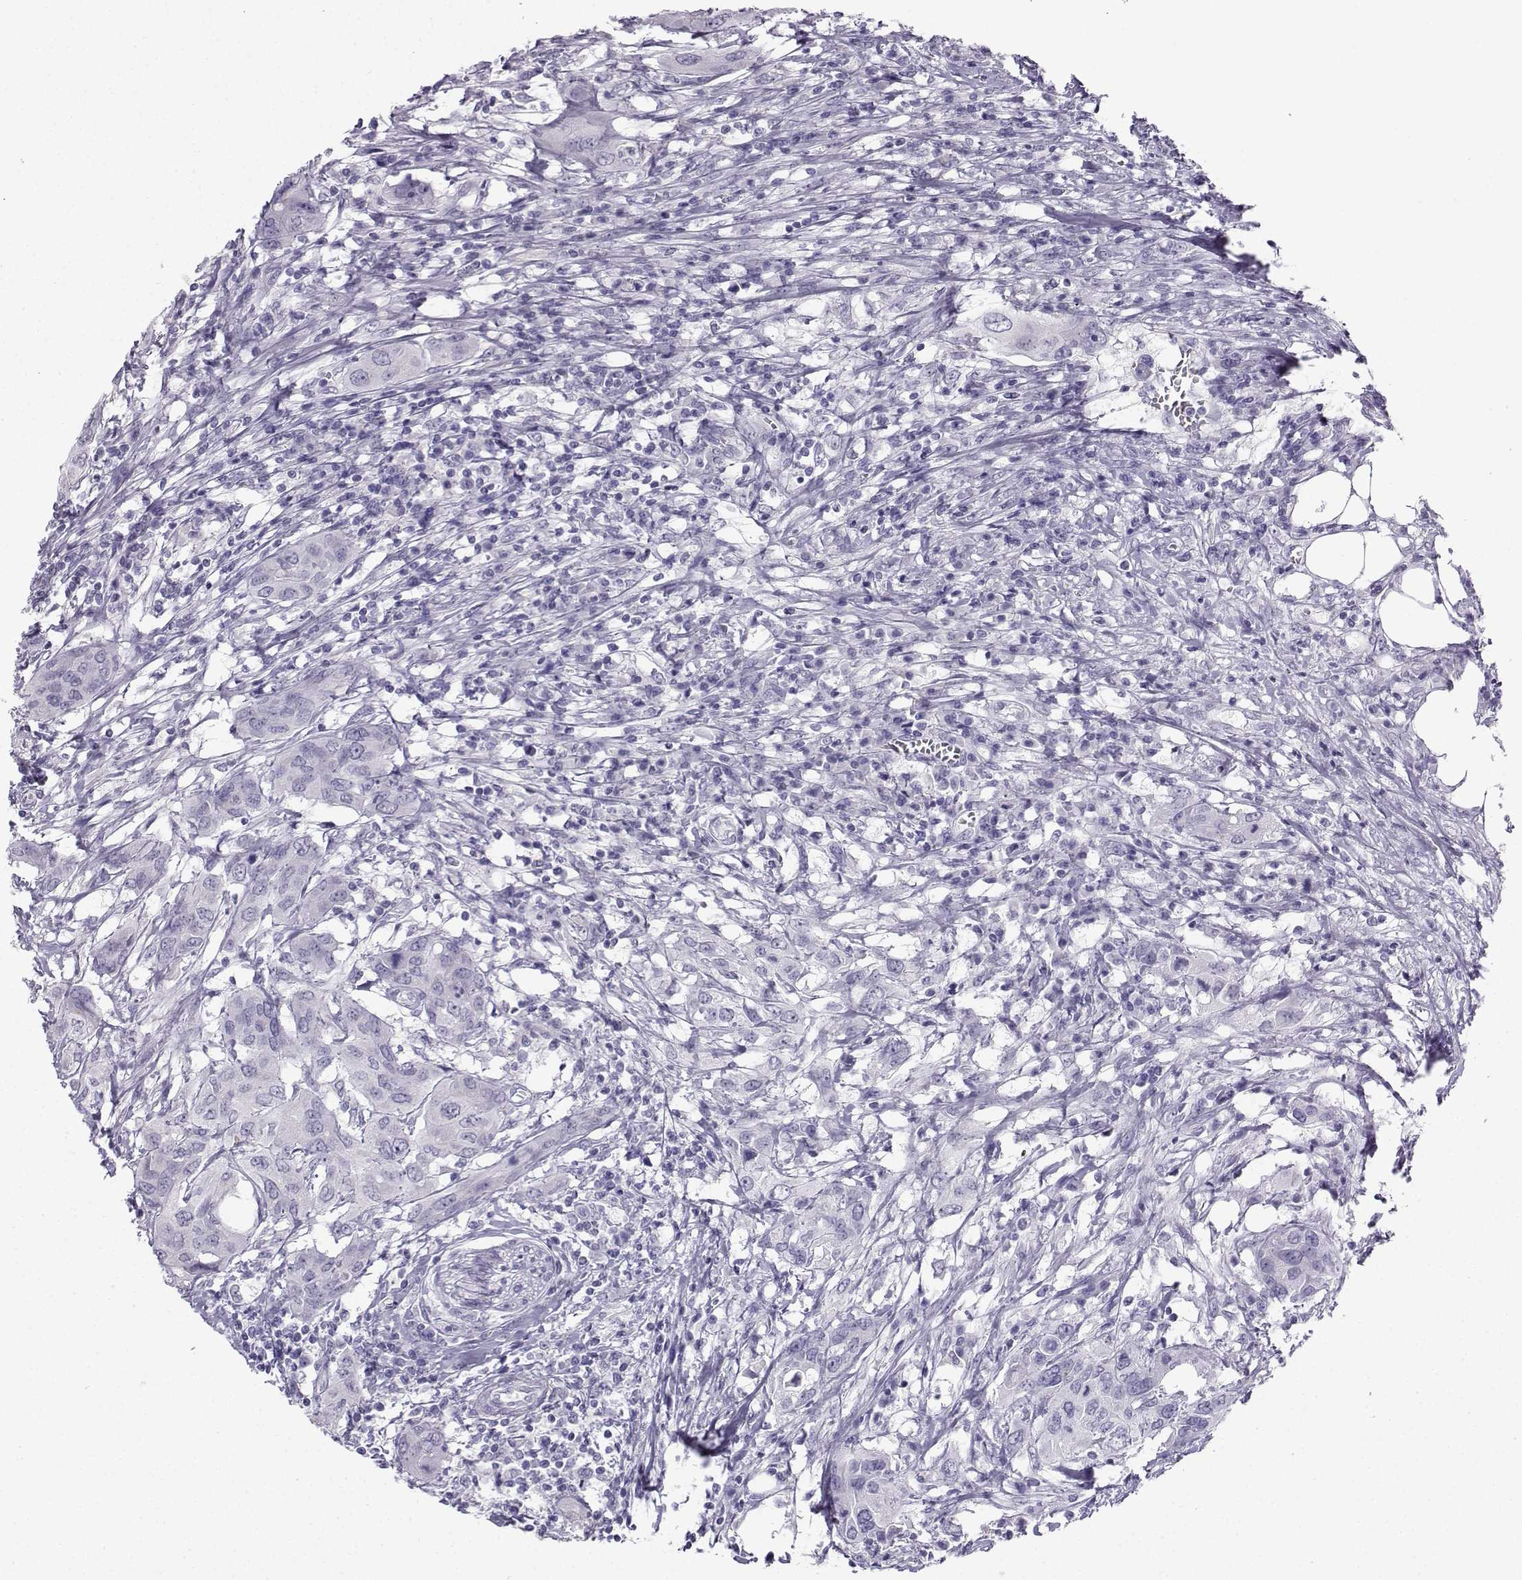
{"staining": {"intensity": "negative", "quantity": "none", "location": "none"}, "tissue": "urothelial cancer", "cell_type": "Tumor cells", "image_type": "cancer", "snomed": [{"axis": "morphology", "description": "Urothelial carcinoma, NOS"}, {"axis": "morphology", "description": "Urothelial carcinoma, High grade"}, {"axis": "topography", "description": "Urinary bladder"}], "caption": "A micrograph of human urothelial cancer is negative for staining in tumor cells. (DAB (3,3'-diaminobenzidine) immunohistochemistry (IHC) with hematoxylin counter stain).", "gene": "ZBTB8B", "patient": {"sex": "male", "age": 63}}